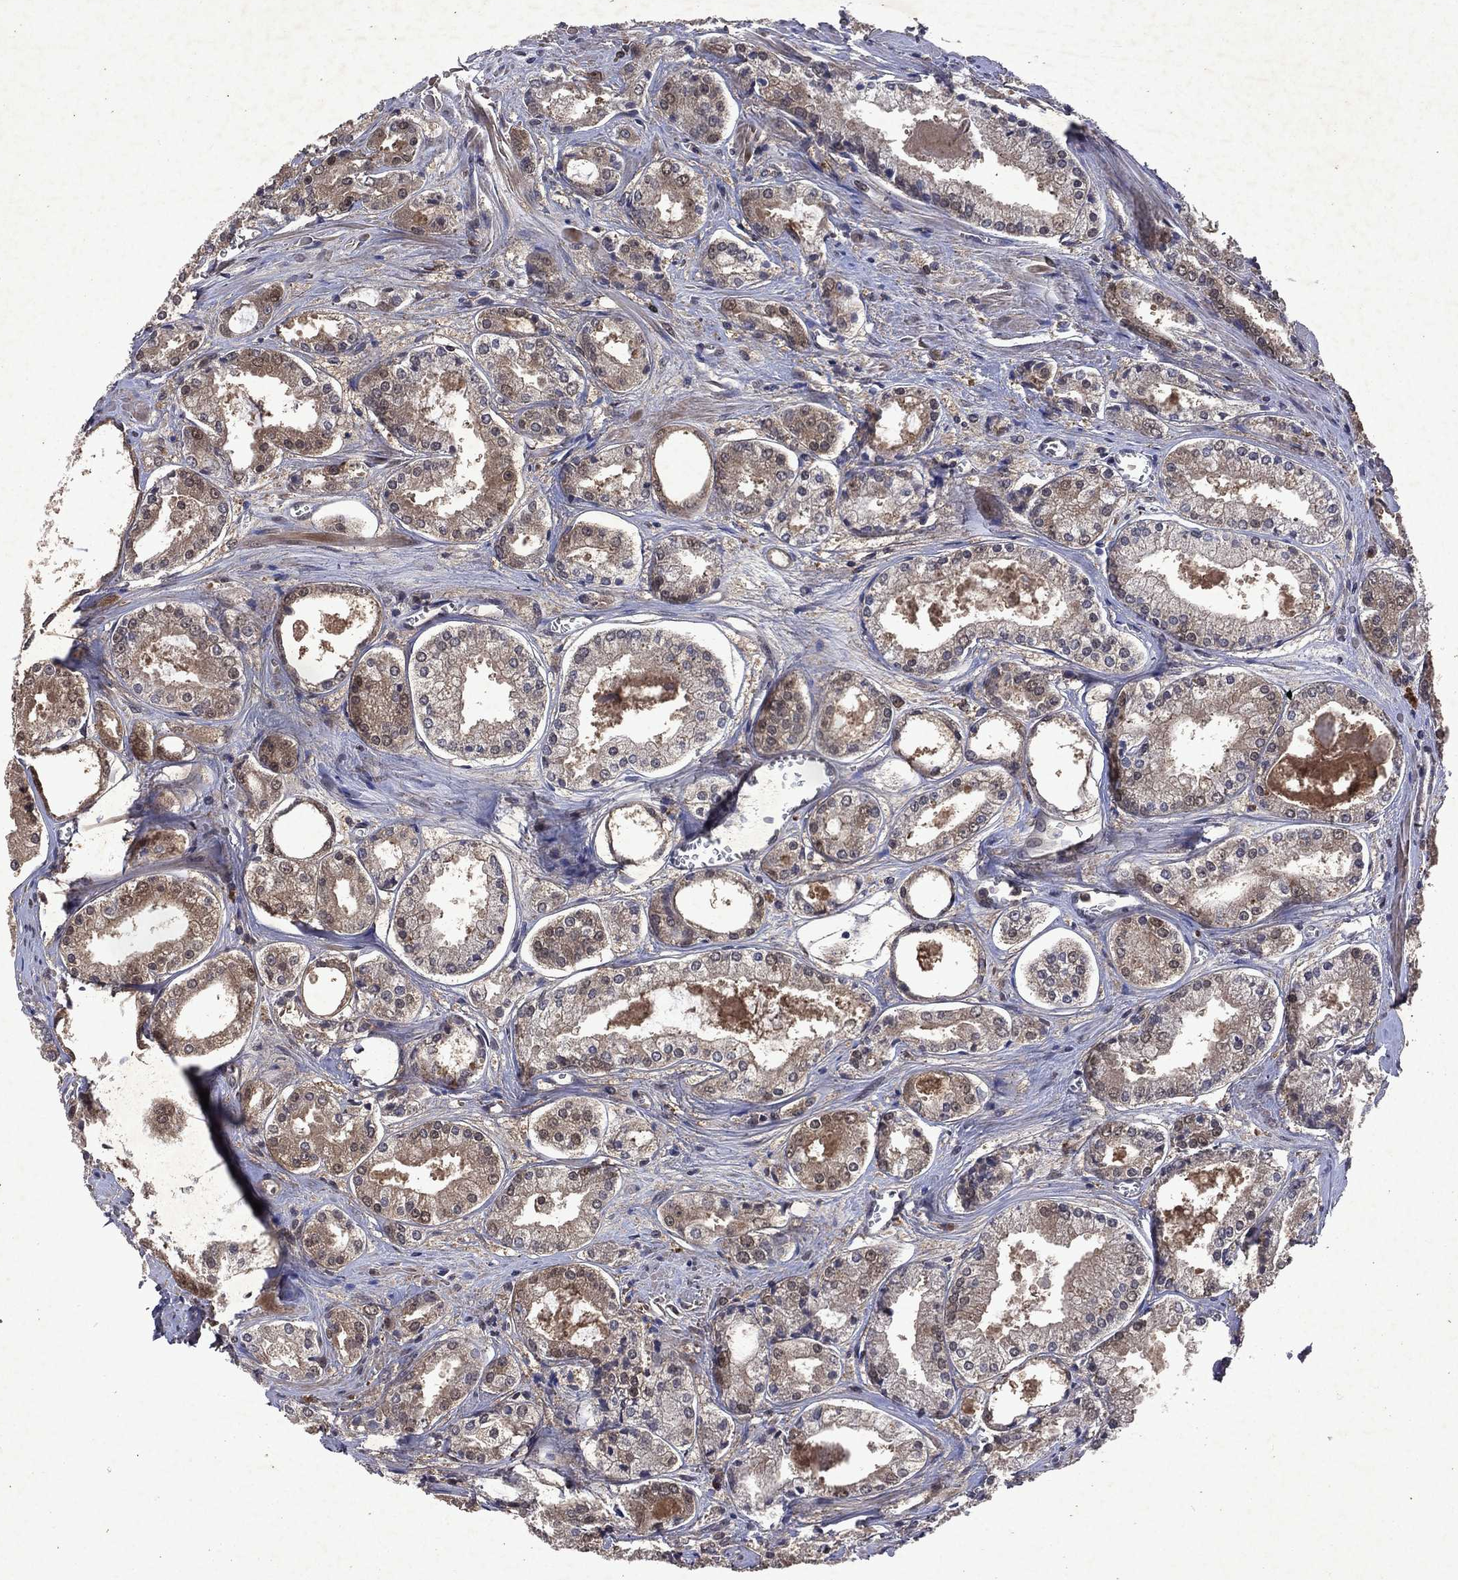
{"staining": {"intensity": "moderate", "quantity": ">75%", "location": "cytoplasmic/membranous"}, "tissue": "prostate cancer", "cell_type": "Tumor cells", "image_type": "cancer", "snomed": [{"axis": "morphology", "description": "Adenocarcinoma, NOS"}, {"axis": "topography", "description": "Prostate"}], "caption": "The immunohistochemical stain shows moderate cytoplasmic/membranous staining in tumor cells of adenocarcinoma (prostate) tissue. The staining was performed using DAB (3,3'-diaminobenzidine), with brown indicating positive protein expression. Nuclei are stained blue with hematoxylin.", "gene": "MTAP", "patient": {"sex": "male", "age": 72}}